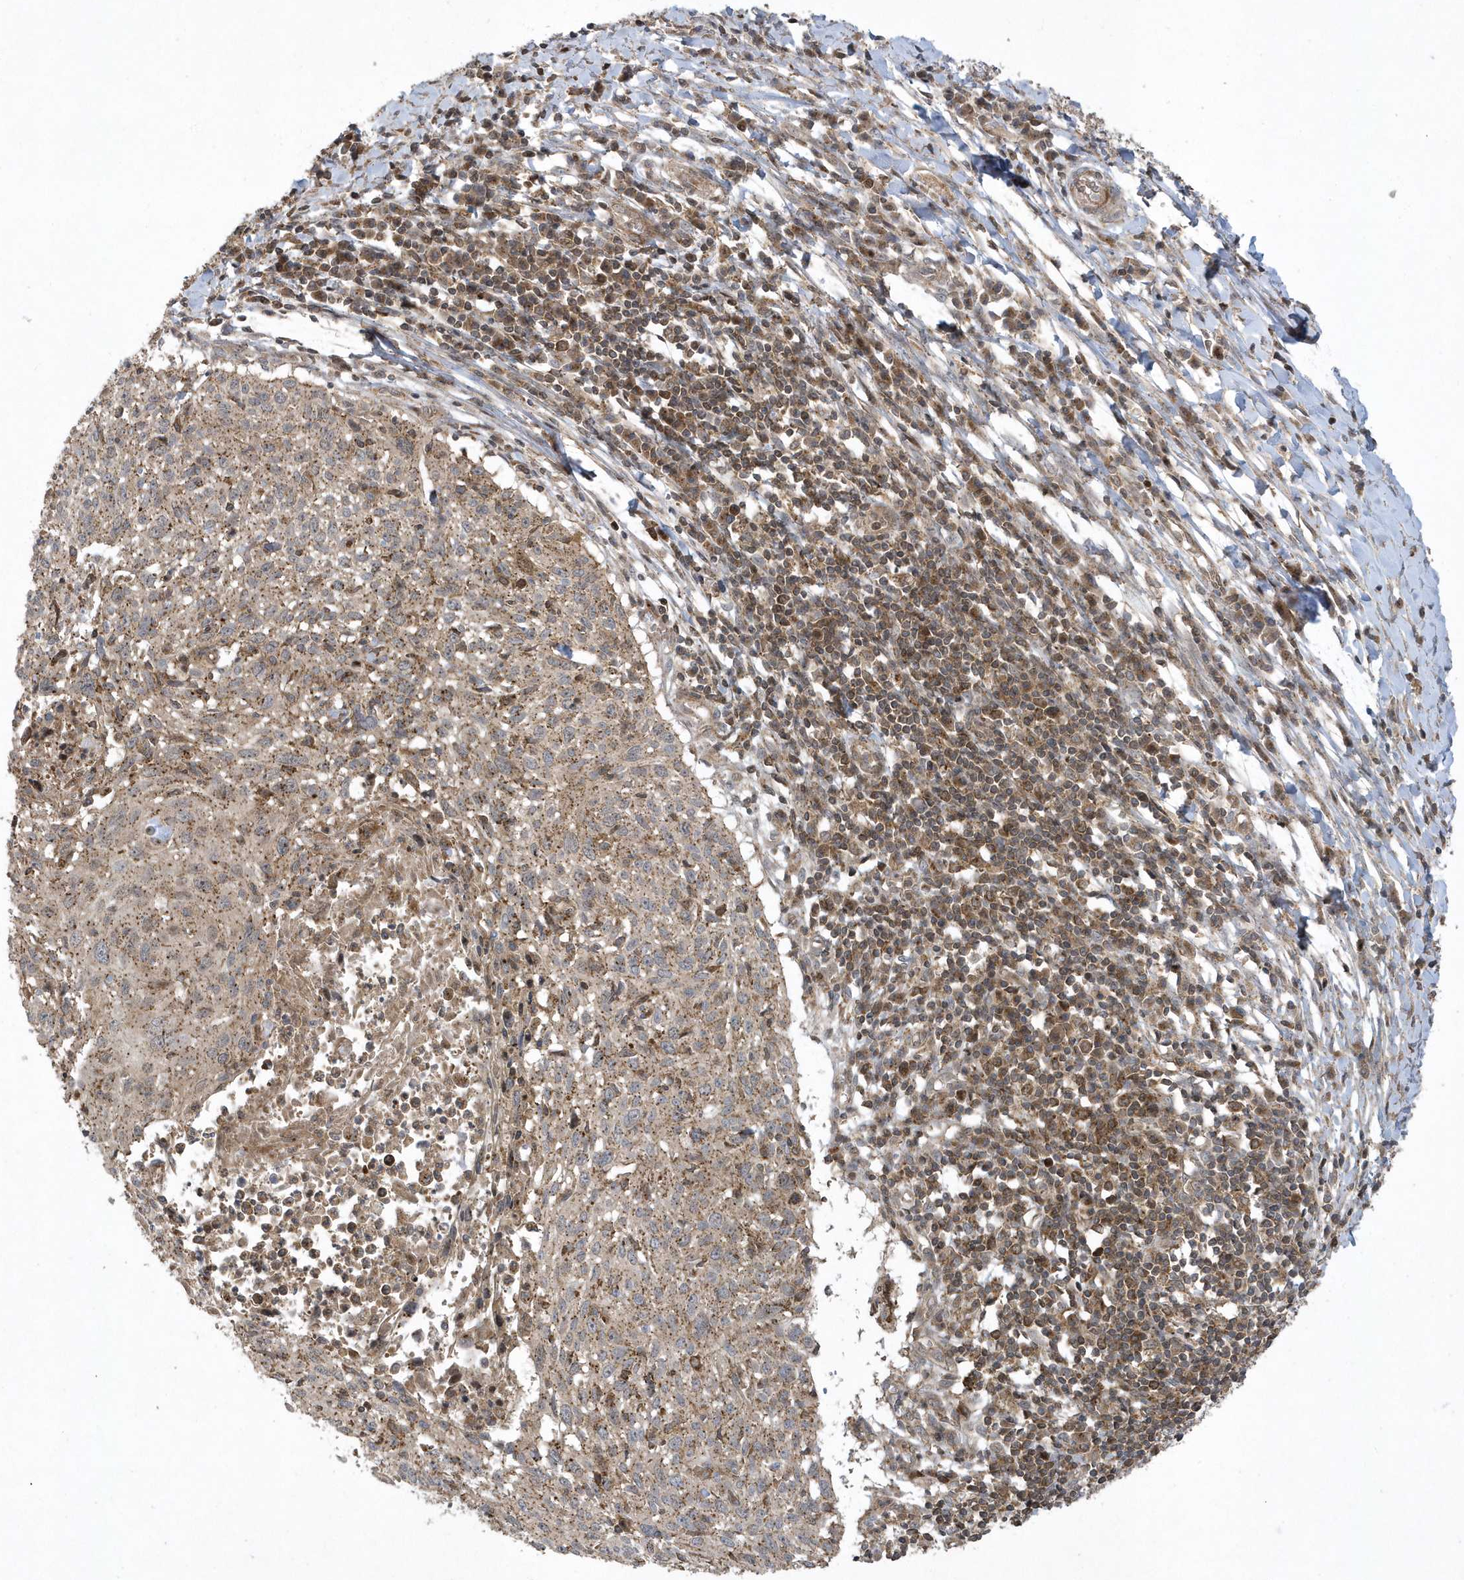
{"staining": {"intensity": "moderate", "quantity": ">75%", "location": "cytoplasmic/membranous"}, "tissue": "cervical cancer", "cell_type": "Tumor cells", "image_type": "cancer", "snomed": [{"axis": "morphology", "description": "Squamous cell carcinoma, NOS"}, {"axis": "topography", "description": "Cervix"}], "caption": "Immunohistochemical staining of cervical cancer demonstrates medium levels of moderate cytoplasmic/membranous staining in about >75% of tumor cells.", "gene": "STAMBP", "patient": {"sex": "female", "age": 51}}